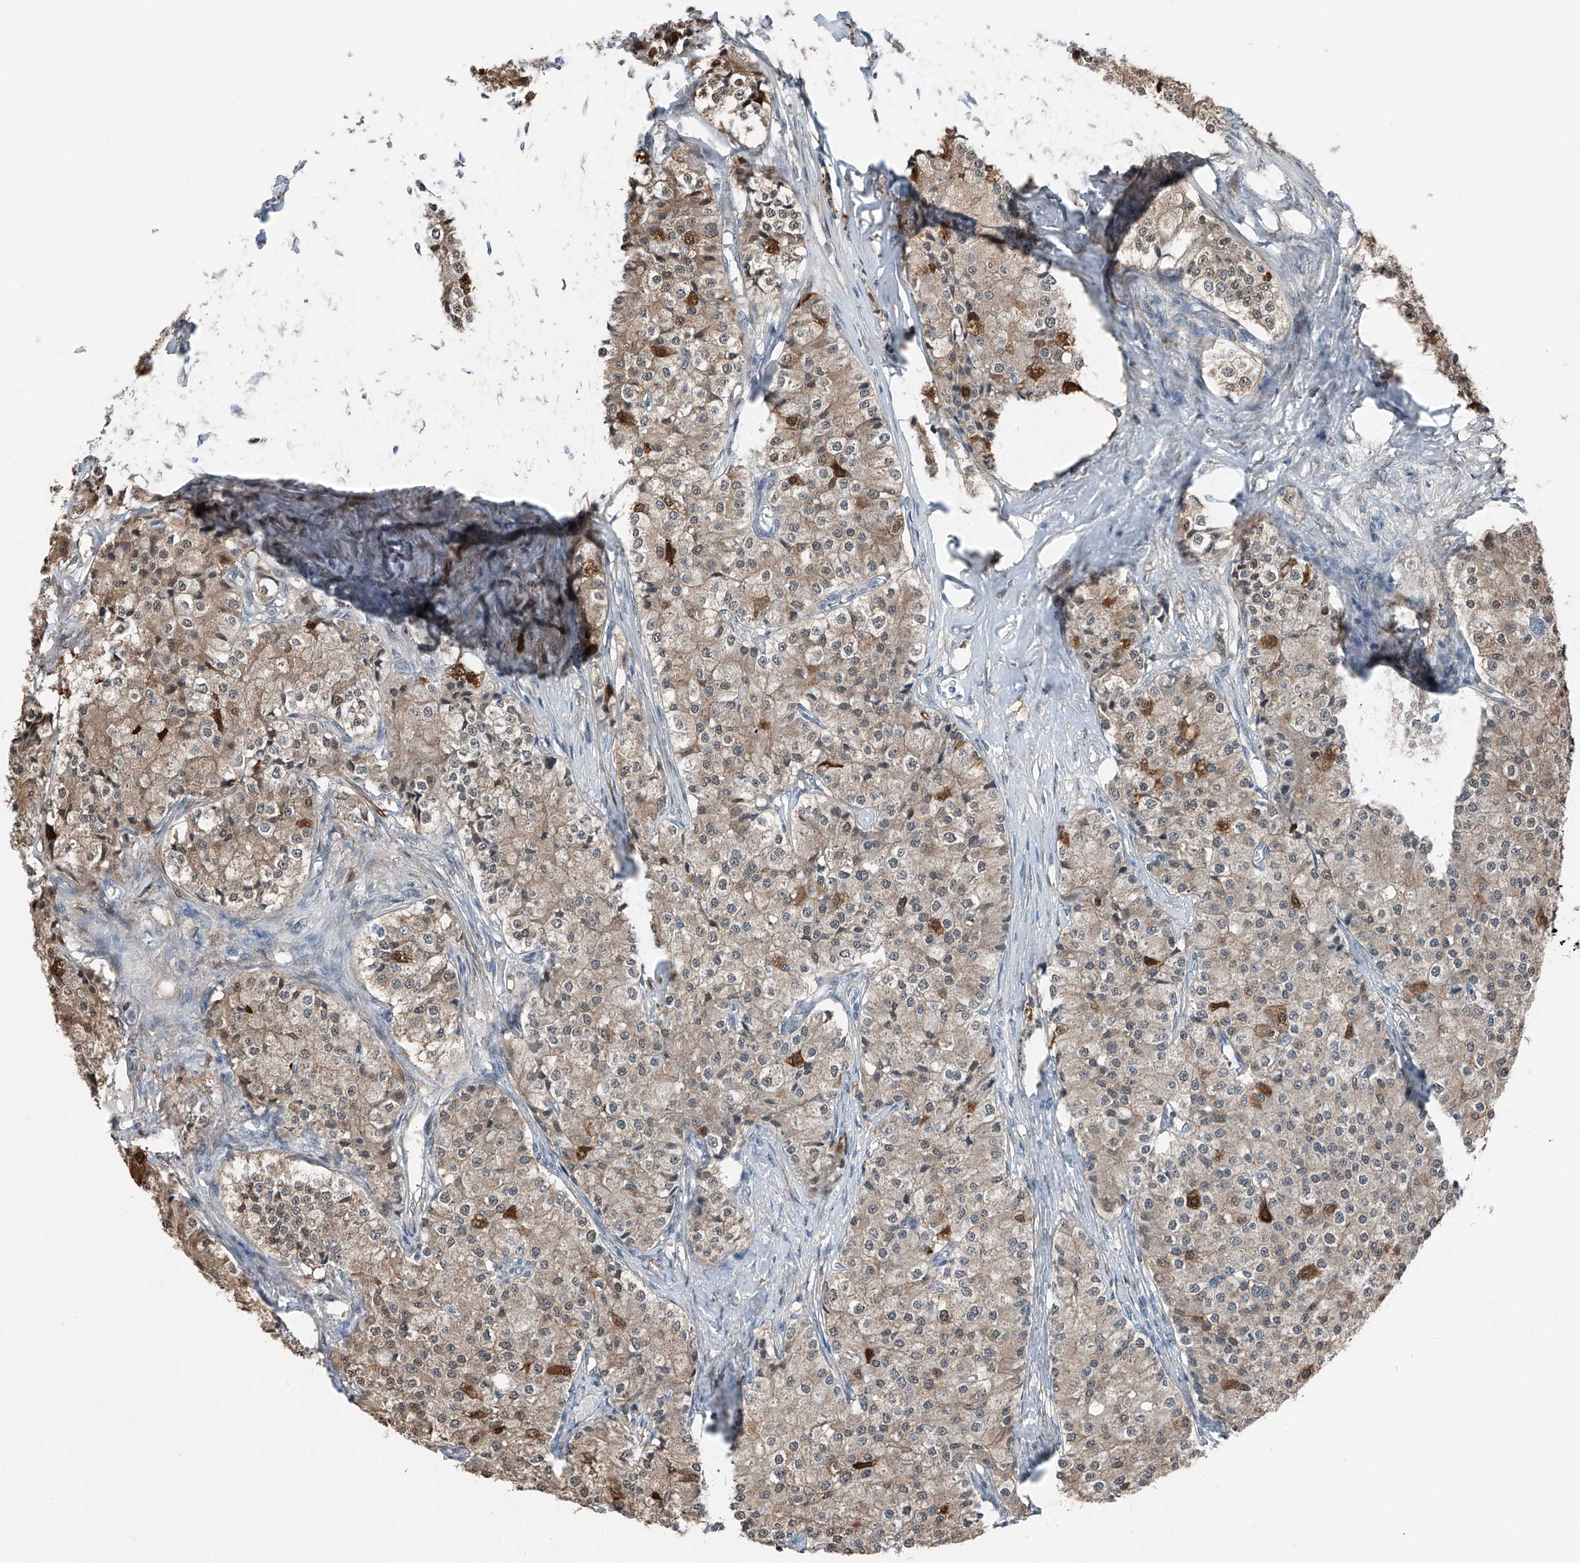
{"staining": {"intensity": "weak", "quantity": "<25%", "location": "cytoplasmic/membranous"}, "tissue": "carcinoid", "cell_type": "Tumor cells", "image_type": "cancer", "snomed": [{"axis": "morphology", "description": "Carcinoid, malignant, NOS"}, {"axis": "topography", "description": "Colon"}], "caption": "A photomicrograph of carcinoid (malignant) stained for a protein reveals no brown staining in tumor cells.", "gene": "HSPA6", "patient": {"sex": "female", "age": 52}}